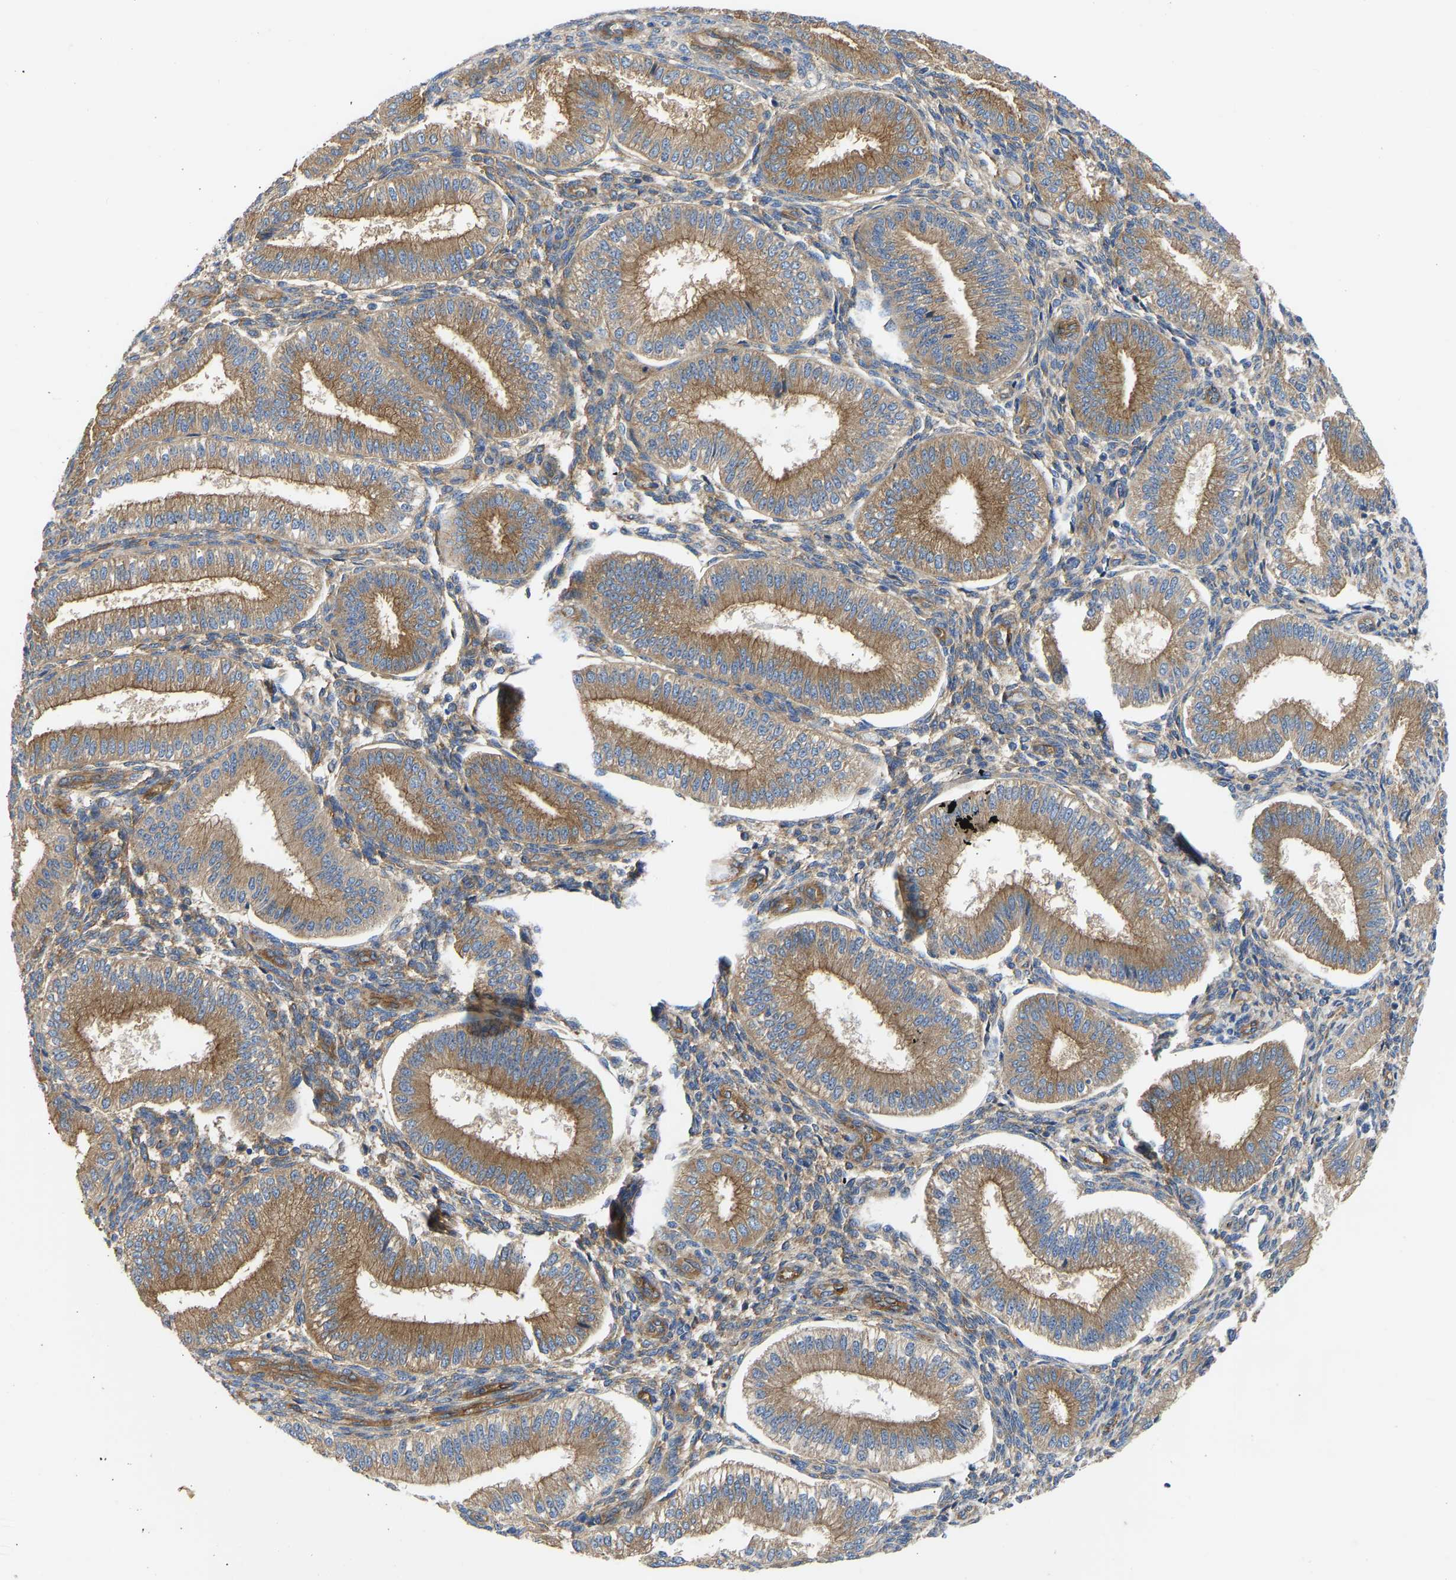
{"staining": {"intensity": "moderate", "quantity": ">75%", "location": "cytoplasmic/membranous"}, "tissue": "endometrium", "cell_type": "Cells in endometrial stroma", "image_type": "normal", "snomed": [{"axis": "morphology", "description": "Normal tissue, NOS"}, {"axis": "topography", "description": "Endometrium"}], "caption": "The immunohistochemical stain shows moderate cytoplasmic/membranous staining in cells in endometrial stroma of unremarkable endometrium.", "gene": "MYO1C", "patient": {"sex": "female", "age": 39}}